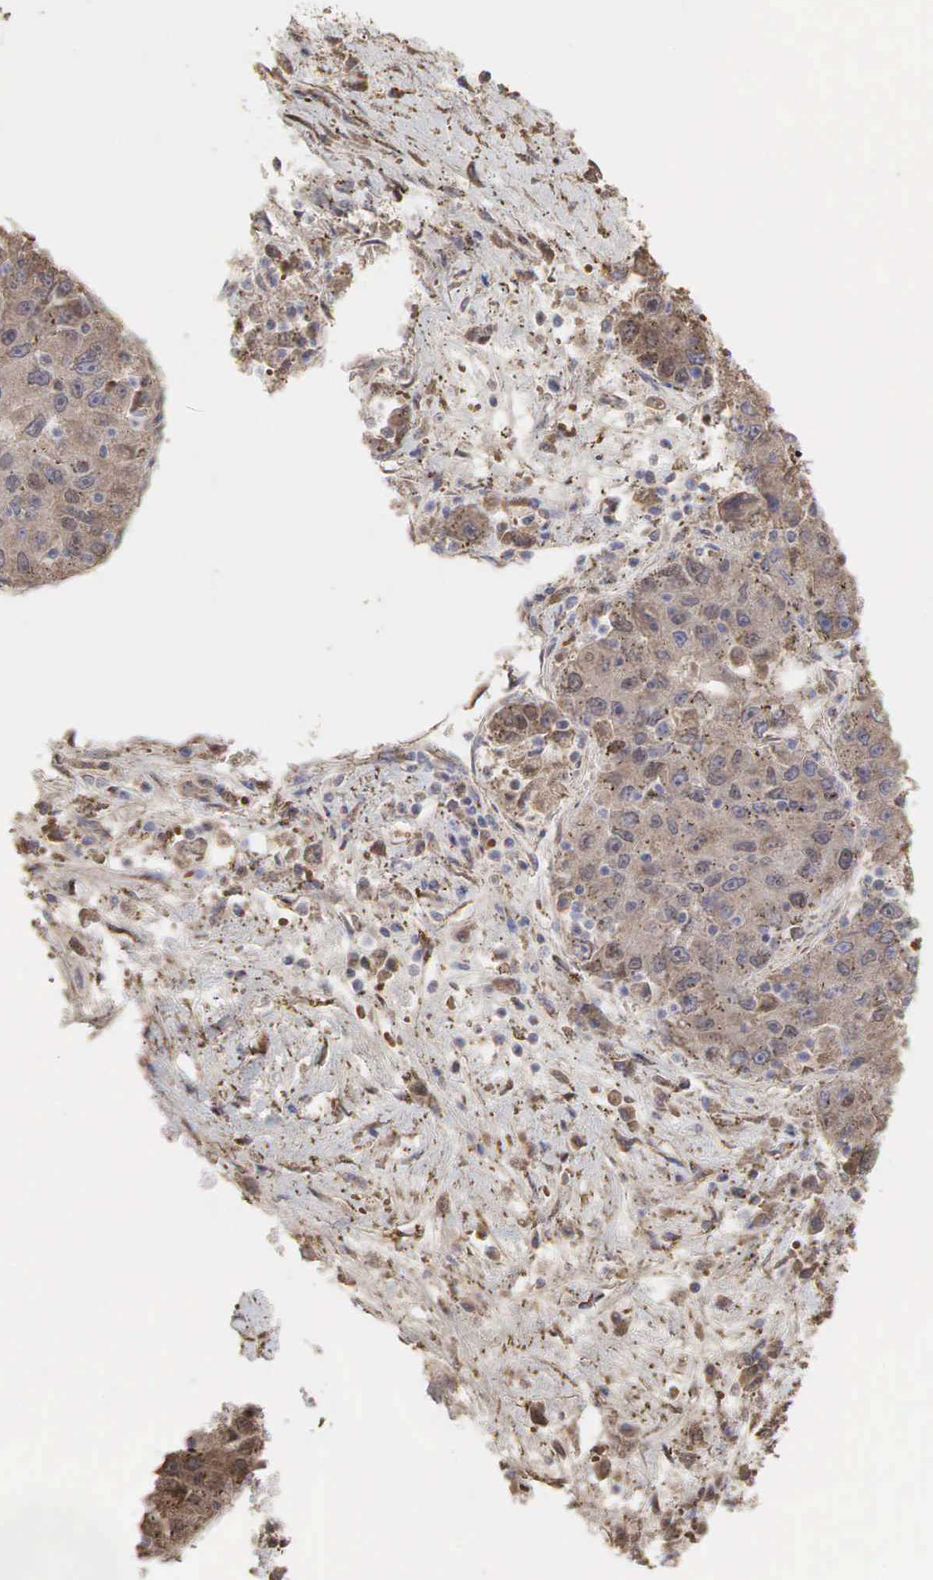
{"staining": {"intensity": "weak", "quantity": ">75%", "location": "cytoplasmic/membranous"}, "tissue": "liver cancer", "cell_type": "Tumor cells", "image_type": "cancer", "snomed": [{"axis": "morphology", "description": "Carcinoma, Hepatocellular, NOS"}, {"axis": "topography", "description": "Liver"}], "caption": "Immunohistochemistry photomicrograph of hepatocellular carcinoma (liver) stained for a protein (brown), which reveals low levels of weak cytoplasmic/membranous expression in about >75% of tumor cells.", "gene": "PABPC5", "patient": {"sex": "male", "age": 49}}